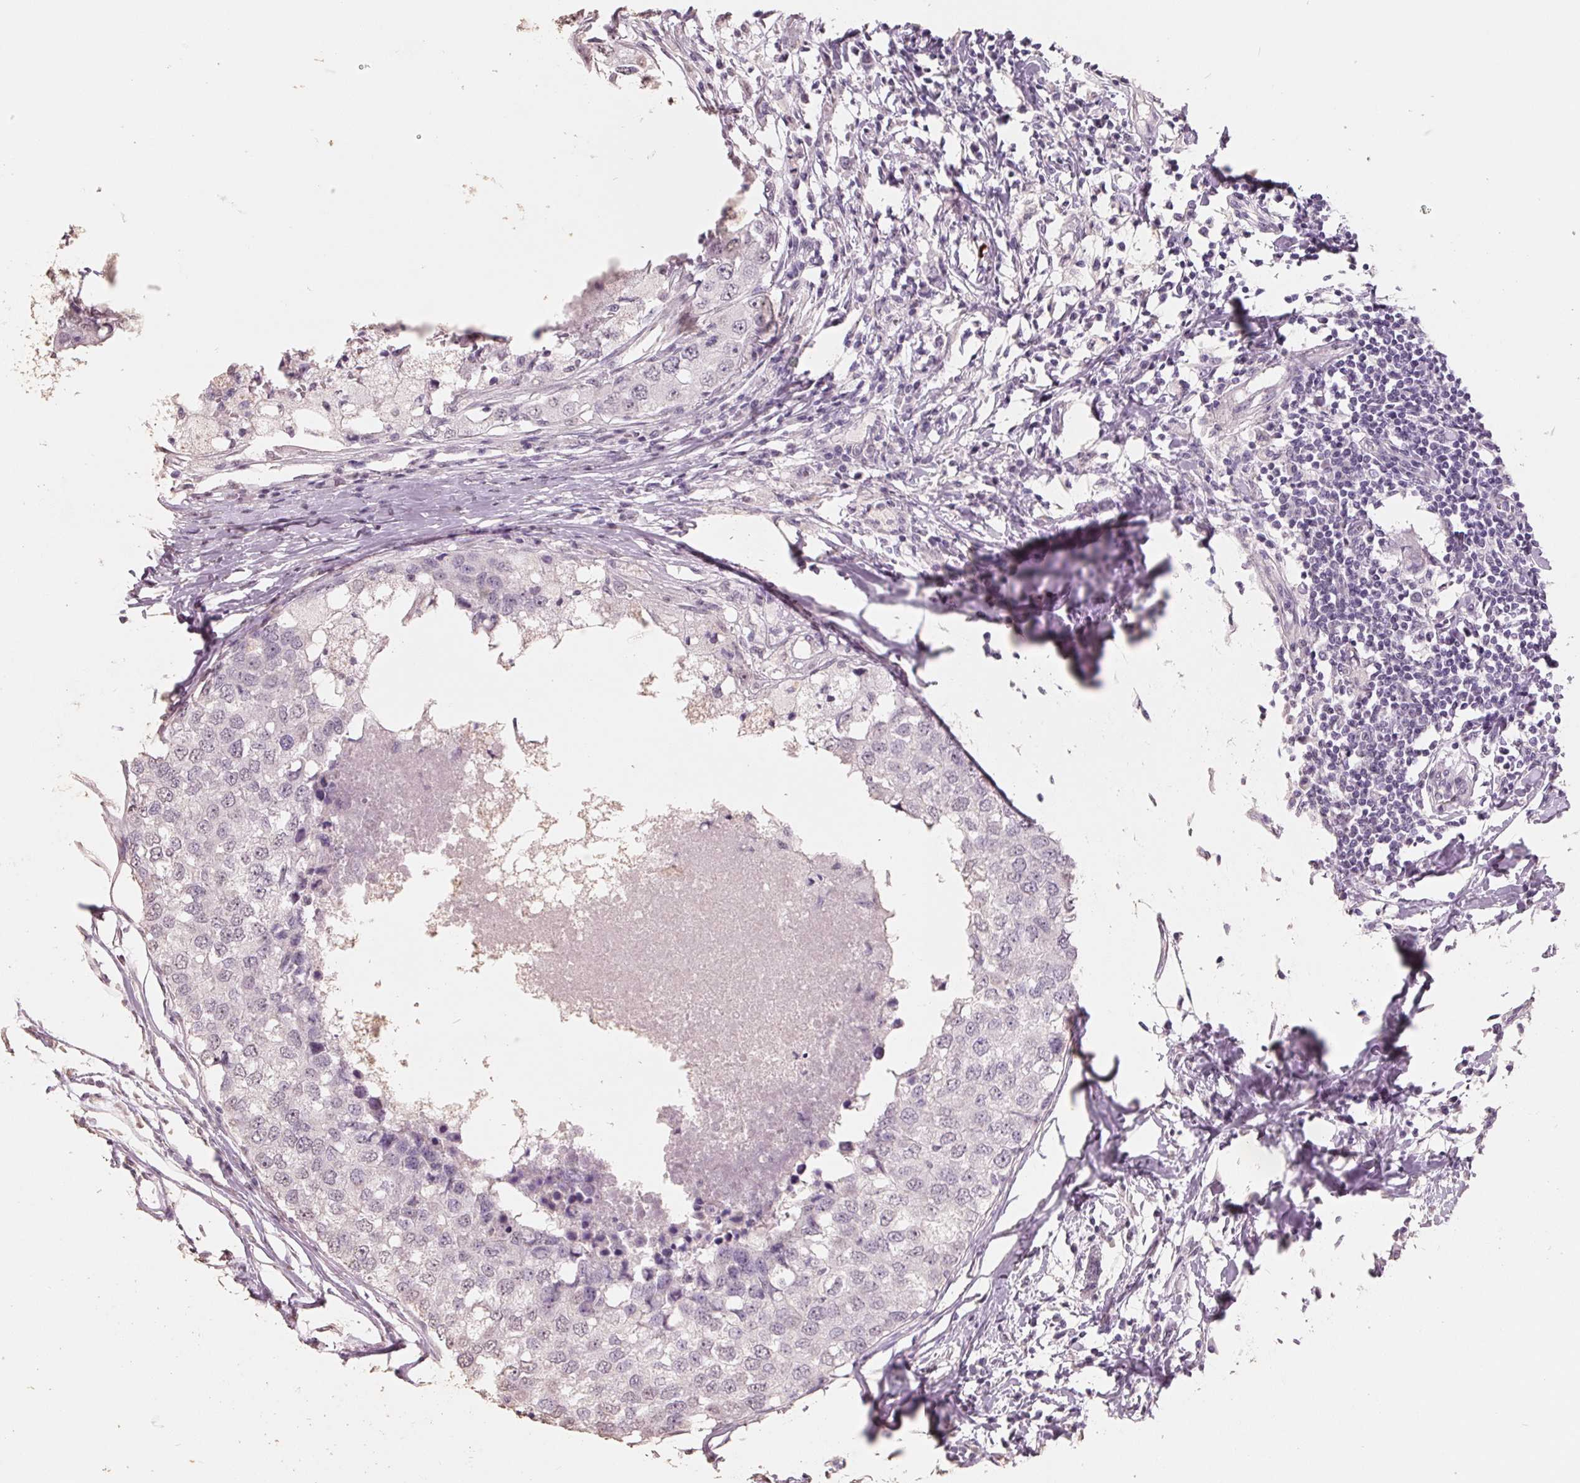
{"staining": {"intensity": "negative", "quantity": "none", "location": "none"}, "tissue": "breast cancer", "cell_type": "Tumor cells", "image_type": "cancer", "snomed": [{"axis": "morphology", "description": "Duct carcinoma"}, {"axis": "topography", "description": "Breast"}], "caption": "There is no significant positivity in tumor cells of intraductal carcinoma (breast).", "gene": "FTCD", "patient": {"sex": "female", "age": 27}}